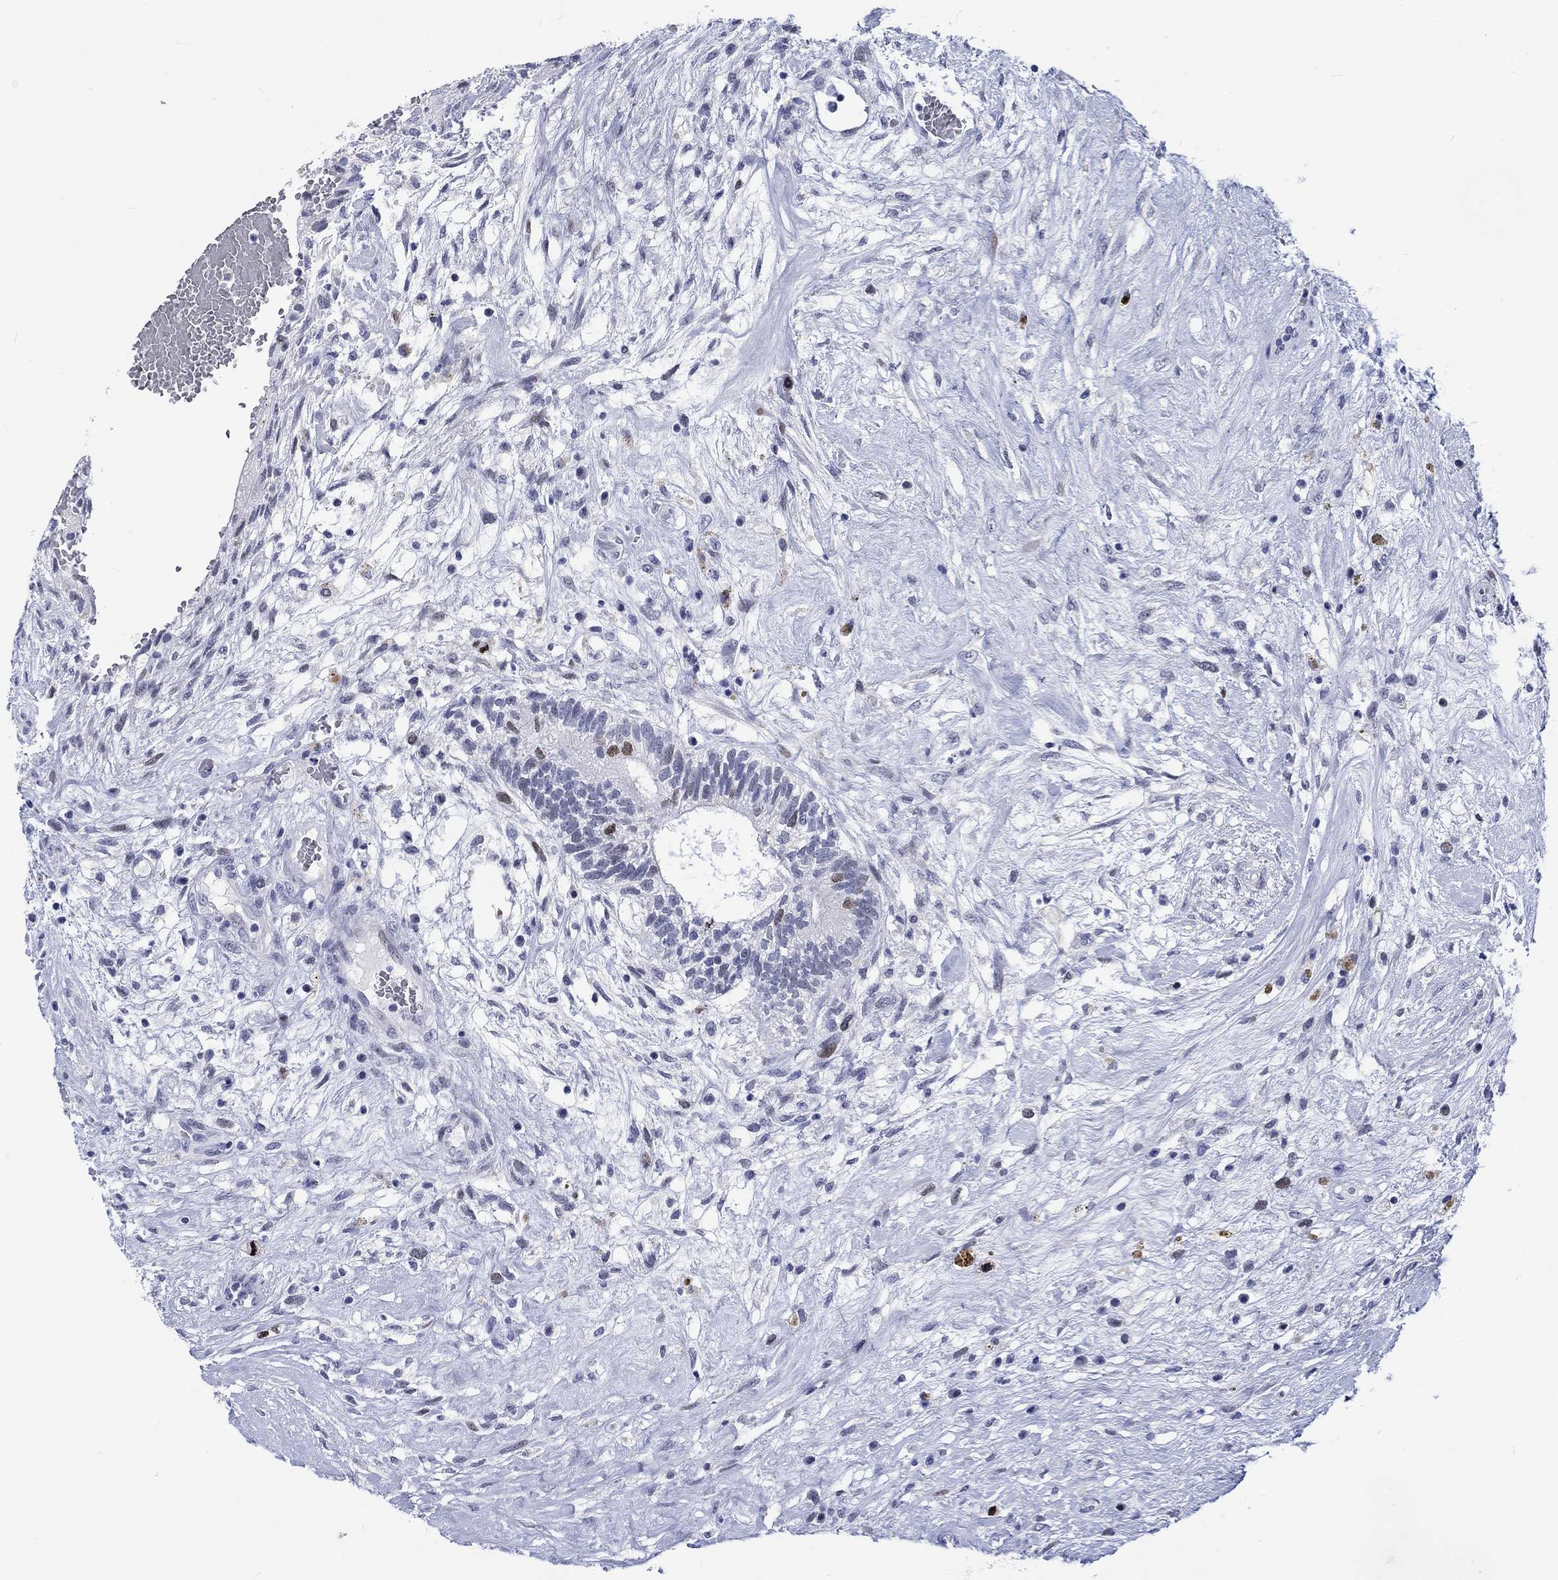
{"staining": {"intensity": "moderate", "quantity": "<25%", "location": "nuclear"}, "tissue": "testis cancer", "cell_type": "Tumor cells", "image_type": "cancer", "snomed": [{"axis": "morphology", "description": "Normal tissue, NOS"}, {"axis": "morphology", "description": "Carcinoma, Embryonal, NOS"}, {"axis": "topography", "description": "Testis"}, {"axis": "topography", "description": "Epididymis"}], "caption": "Tumor cells demonstrate moderate nuclear positivity in about <25% of cells in testis cancer (embryonal carcinoma).", "gene": "CDCA2", "patient": {"sex": "male", "age": 32}}